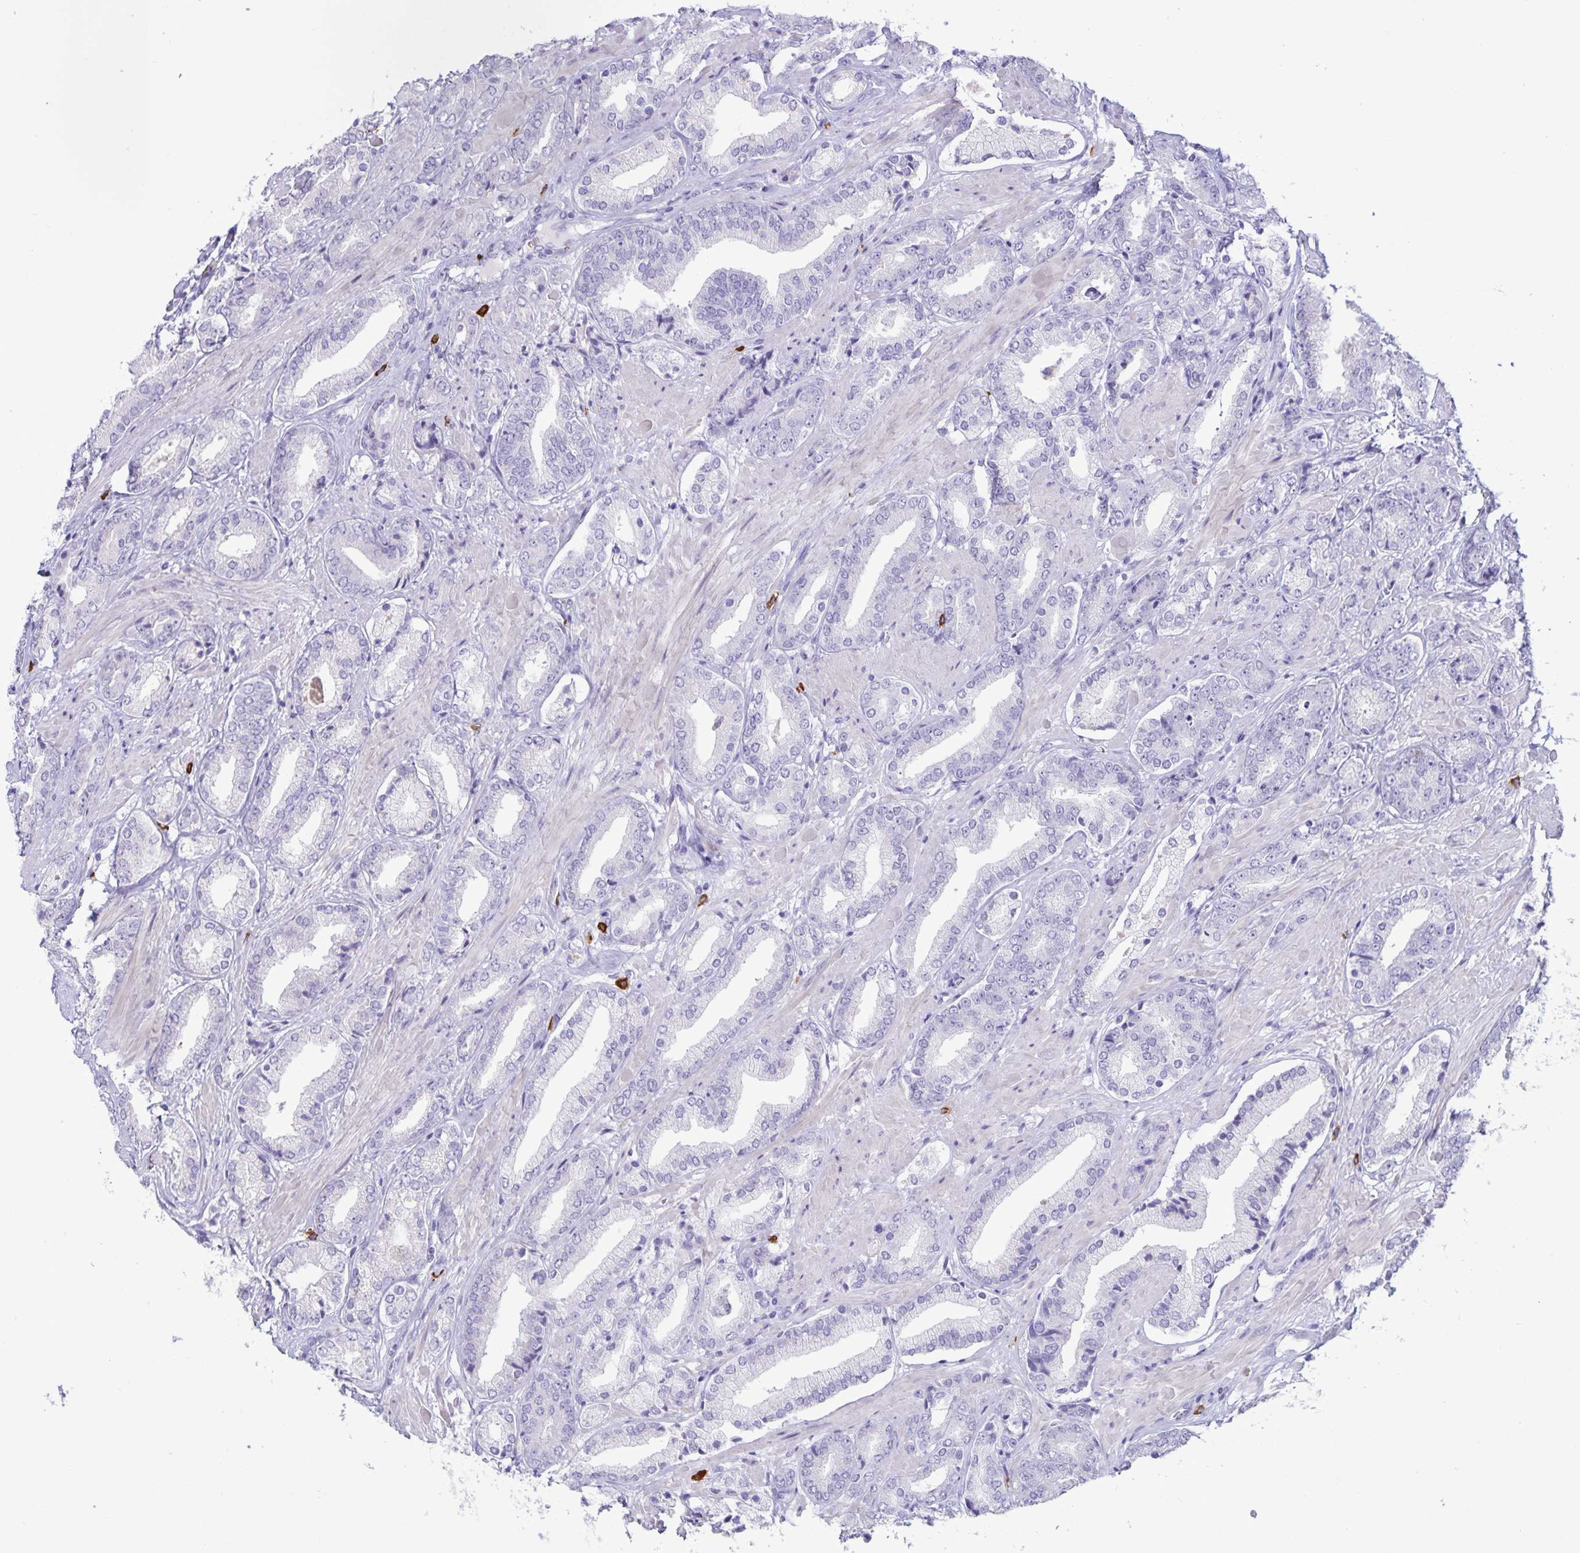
{"staining": {"intensity": "negative", "quantity": "none", "location": "none"}, "tissue": "prostate cancer", "cell_type": "Tumor cells", "image_type": "cancer", "snomed": [{"axis": "morphology", "description": "Adenocarcinoma, High grade"}, {"axis": "topography", "description": "Prostate"}], "caption": "DAB (3,3'-diaminobenzidine) immunohistochemical staining of human prostate cancer (high-grade adenocarcinoma) exhibits no significant expression in tumor cells.", "gene": "IBTK", "patient": {"sex": "male", "age": 56}}